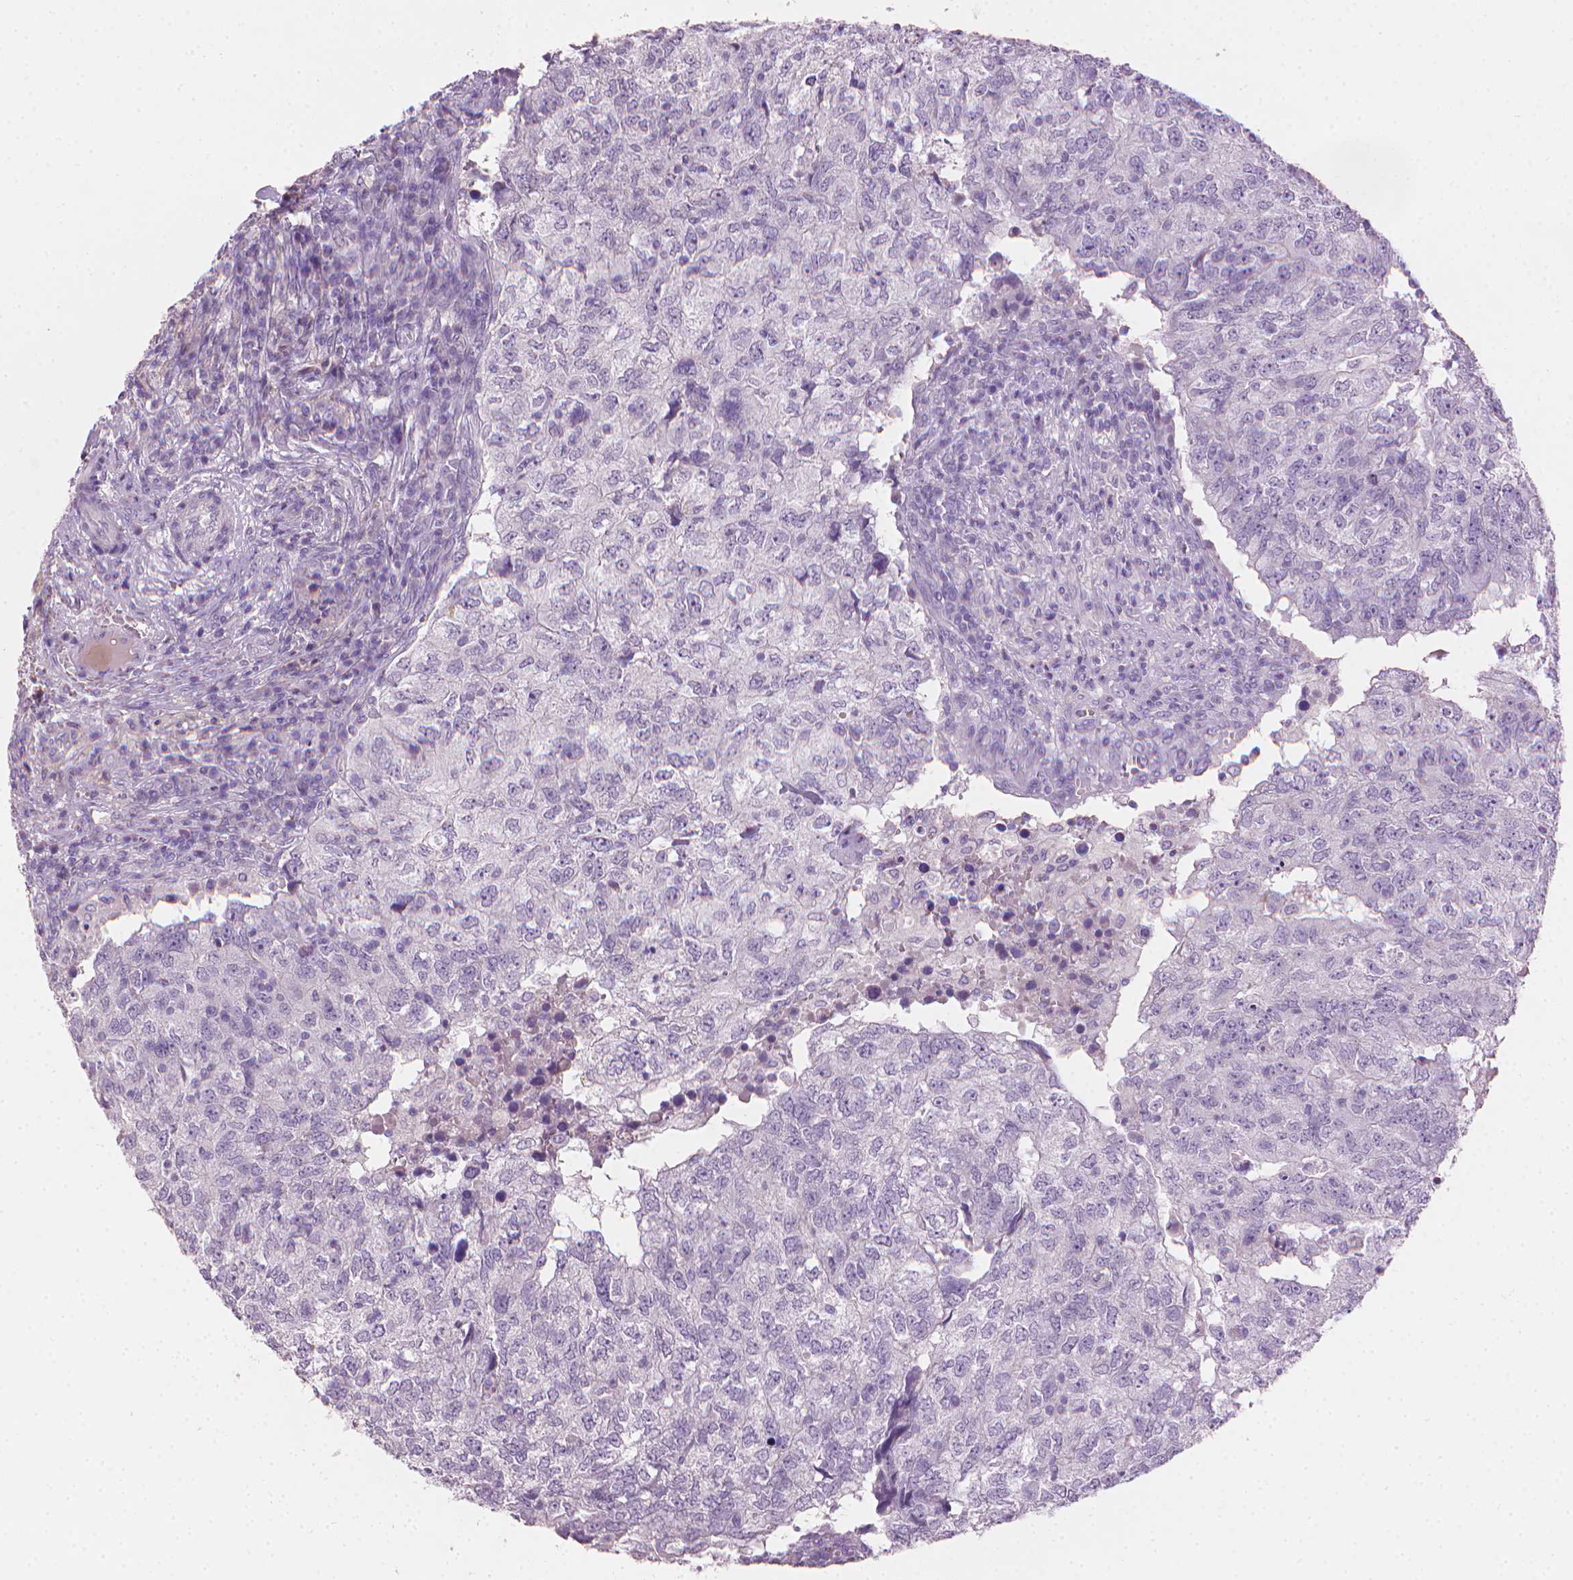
{"staining": {"intensity": "negative", "quantity": "none", "location": "none"}, "tissue": "breast cancer", "cell_type": "Tumor cells", "image_type": "cancer", "snomed": [{"axis": "morphology", "description": "Duct carcinoma"}, {"axis": "topography", "description": "Breast"}], "caption": "IHC photomicrograph of breast cancer stained for a protein (brown), which shows no staining in tumor cells. (Brightfield microscopy of DAB (3,3'-diaminobenzidine) IHC at high magnification).", "gene": "MLANA", "patient": {"sex": "female", "age": 30}}